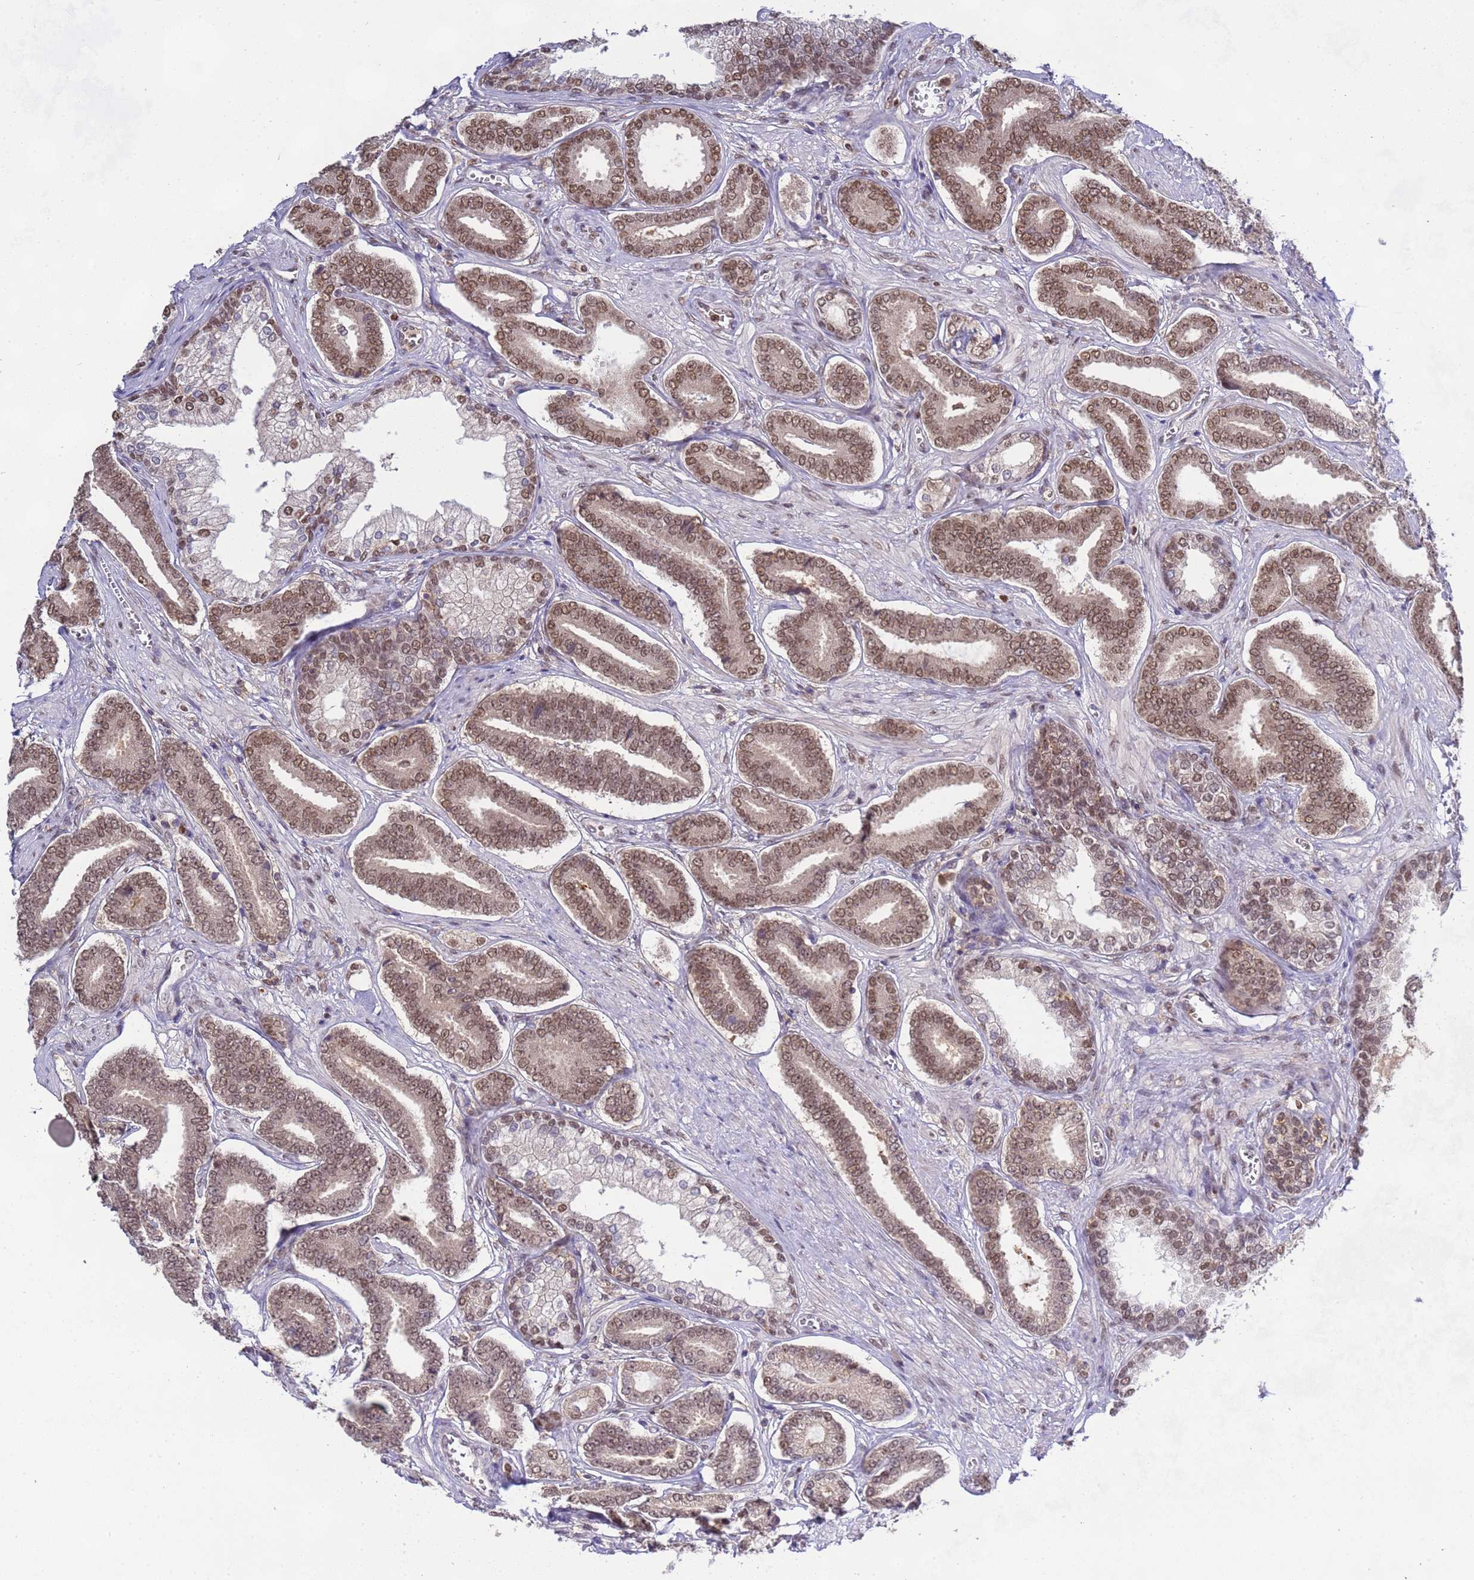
{"staining": {"intensity": "moderate", "quantity": ">75%", "location": "nuclear"}, "tissue": "prostate cancer", "cell_type": "Tumor cells", "image_type": "cancer", "snomed": [{"axis": "morphology", "description": "Adenocarcinoma, NOS"}, {"axis": "topography", "description": "Prostate and seminal vesicle, NOS"}], "caption": "Protein staining reveals moderate nuclear positivity in approximately >75% of tumor cells in prostate adenocarcinoma.", "gene": "CD53", "patient": {"sex": "male", "age": 76}}